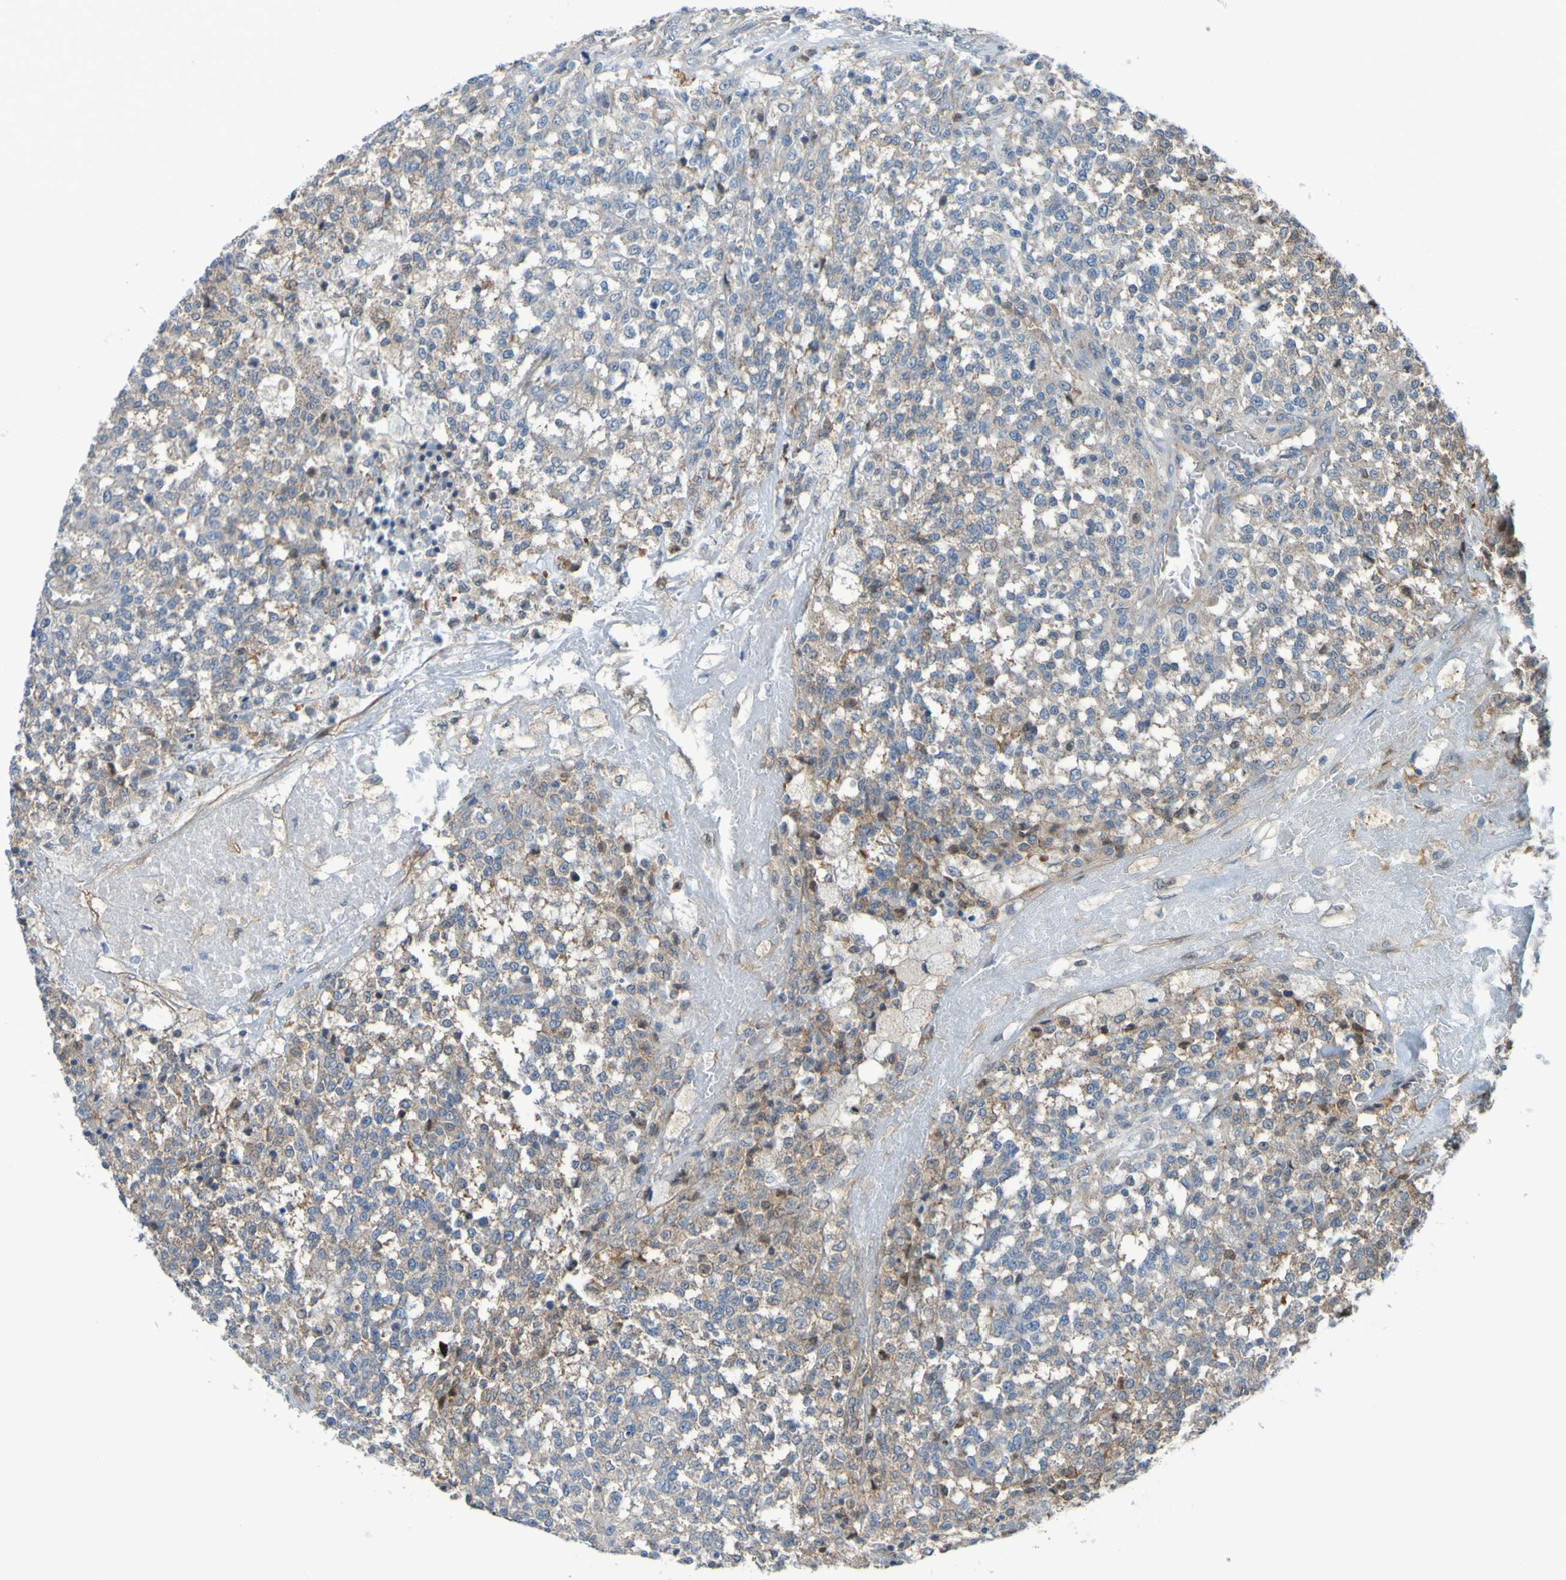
{"staining": {"intensity": "weak", "quantity": "25%-75%", "location": "cytoplasmic/membranous"}, "tissue": "testis cancer", "cell_type": "Tumor cells", "image_type": "cancer", "snomed": [{"axis": "morphology", "description": "Seminoma, NOS"}, {"axis": "topography", "description": "Testis"}], "caption": "Brown immunohistochemical staining in human testis cancer (seminoma) displays weak cytoplasmic/membranous staining in approximately 25%-75% of tumor cells.", "gene": "NPRL3", "patient": {"sex": "male", "age": 59}}